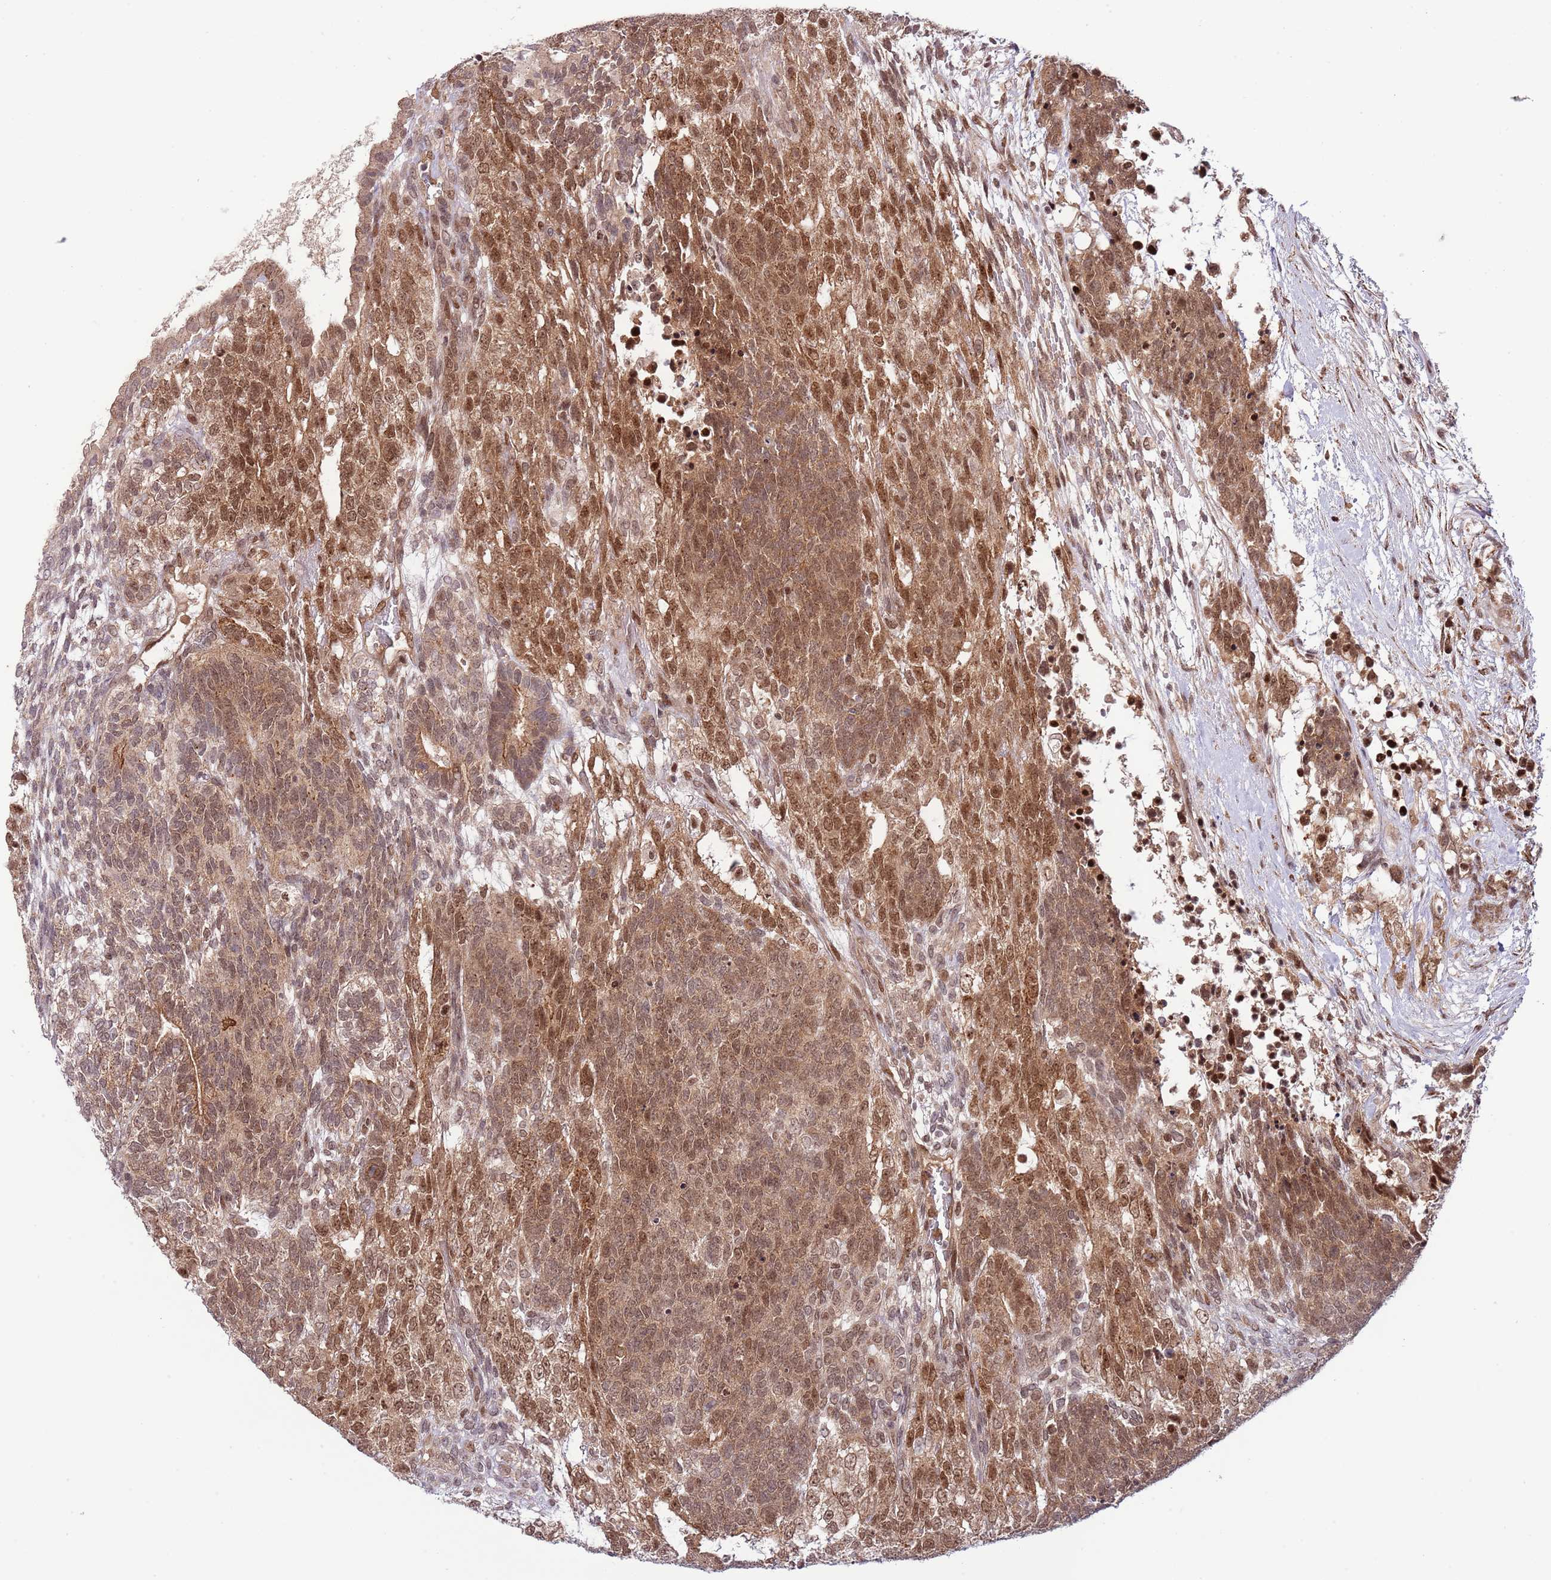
{"staining": {"intensity": "moderate", "quantity": ">75%", "location": "cytoplasmic/membranous,nuclear"}, "tissue": "testis cancer", "cell_type": "Tumor cells", "image_type": "cancer", "snomed": [{"axis": "morphology", "description": "Carcinoma, Embryonal, NOS"}, {"axis": "topography", "description": "Testis"}], "caption": "A medium amount of moderate cytoplasmic/membranous and nuclear expression is present in approximately >75% of tumor cells in embryonal carcinoma (testis) tissue. The protein is stained brown, and the nuclei are stained in blue (DAB (3,3'-diaminobenzidine) IHC with brightfield microscopy, high magnification).", "gene": "CHD1", "patient": {"sex": "male", "age": 23}}